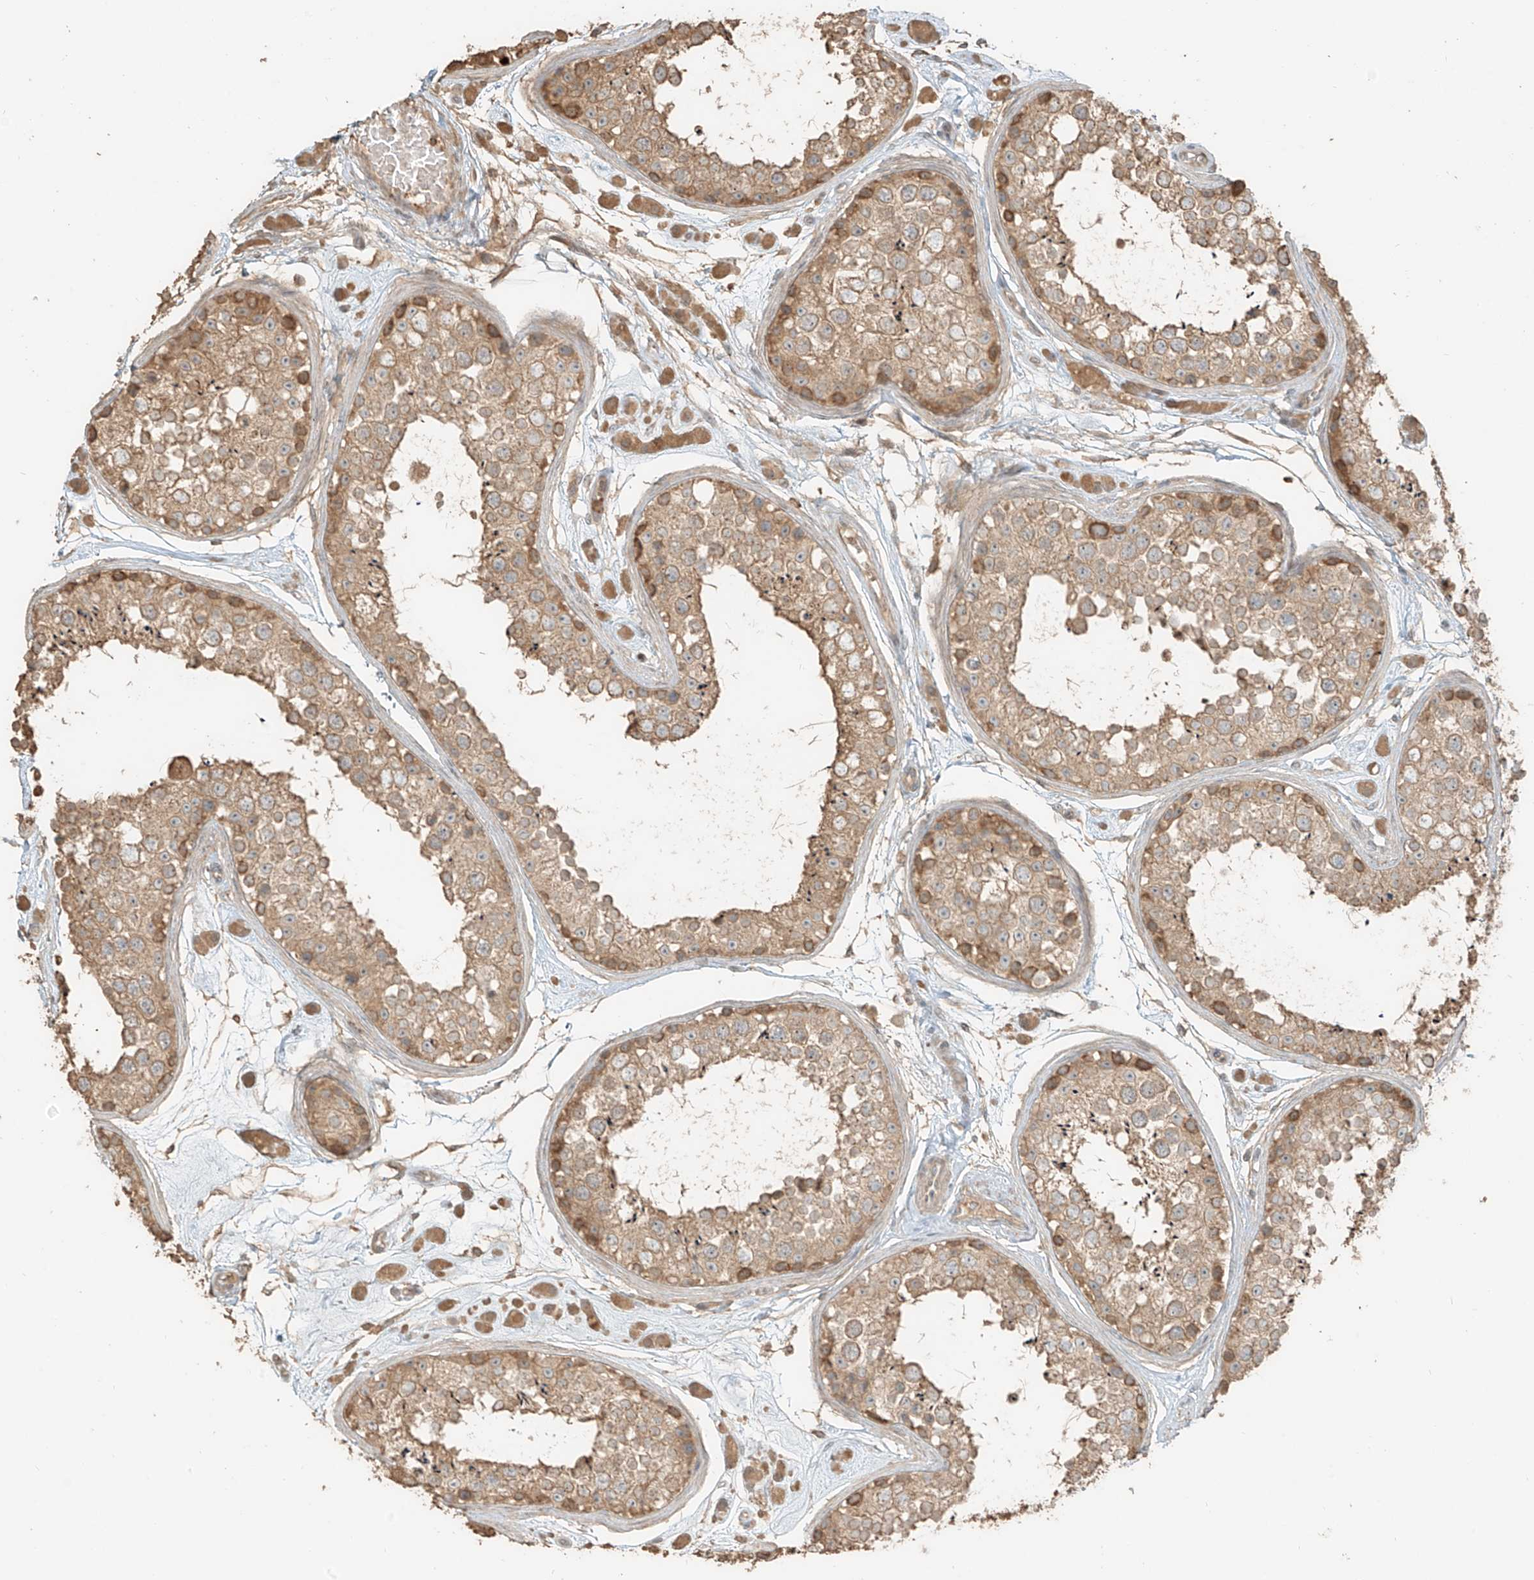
{"staining": {"intensity": "moderate", "quantity": ">75%", "location": "cytoplasmic/membranous"}, "tissue": "testis", "cell_type": "Cells in seminiferous ducts", "image_type": "normal", "snomed": [{"axis": "morphology", "description": "Normal tissue, NOS"}, {"axis": "topography", "description": "Testis"}], "caption": "An IHC histopathology image of normal tissue is shown. Protein staining in brown labels moderate cytoplasmic/membranous positivity in testis within cells in seminiferous ducts.", "gene": "RFTN2", "patient": {"sex": "male", "age": 25}}